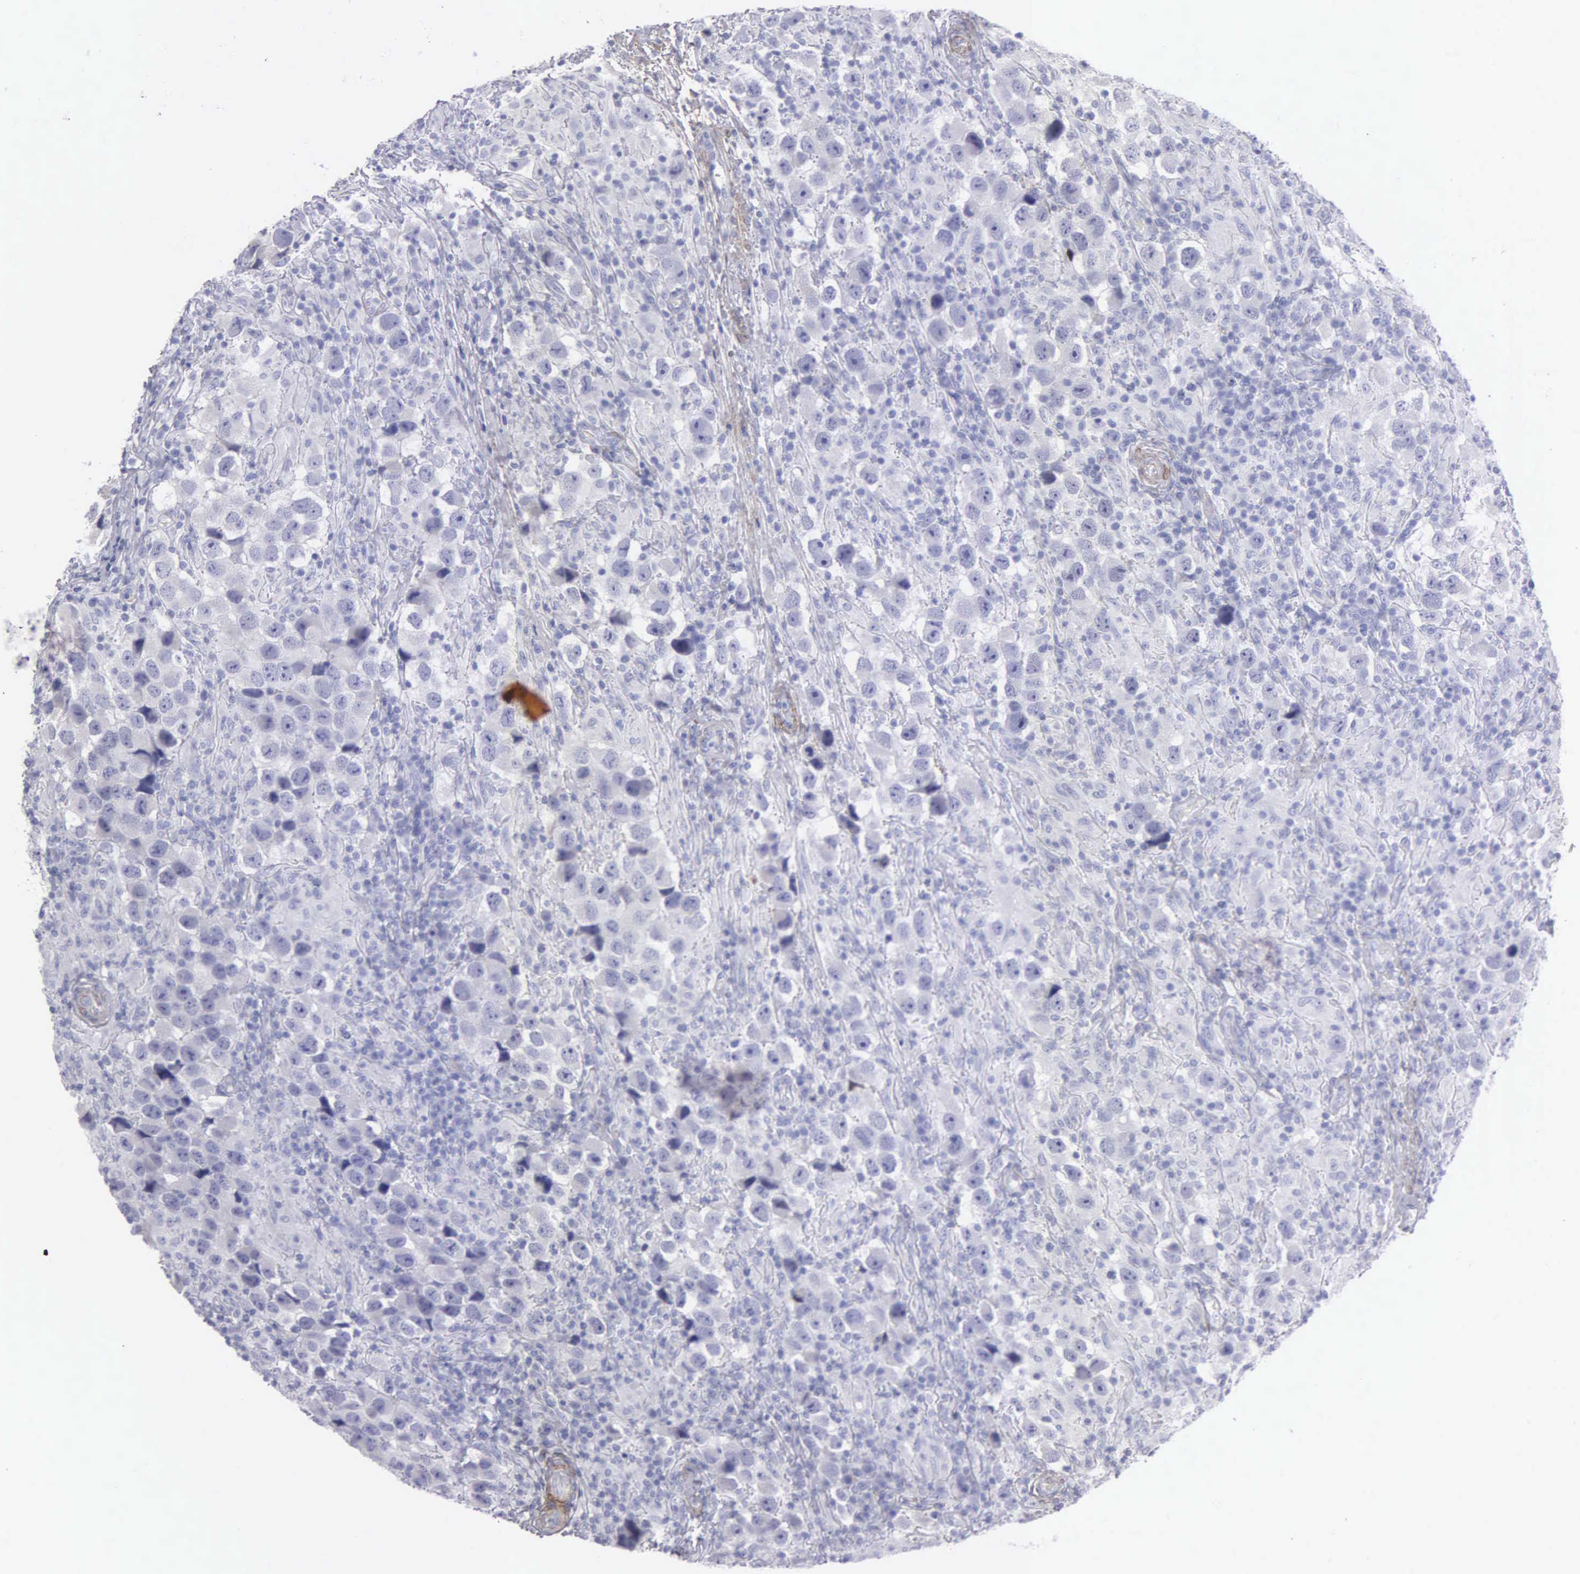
{"staining": {"intensity": "negative", "quantity": "none", "location": "none"}, "tissue": "testis cancer", "cell_type": "Tumor cells", "image_type": "cancer", "snomed": [{"axis": "morphology", "description": "Carcinoma, Embryonal, NOS"}, {"axis": "topography", "description": "Testis"}], "caption": "DAB (3,3'-diaminobenzidine) immunohistochemical staining of human testis cancer reveals no significant expression in tumor cells. The staining was performed using DAB (3,3'-diaminobenzidine) to visualize the protein expression in brown, while the nuclei were stained in blue with hematoxylin (Magnification: 20x).", "gene": "FBLN5", "patient": {"sex": "male", "age": 21}}